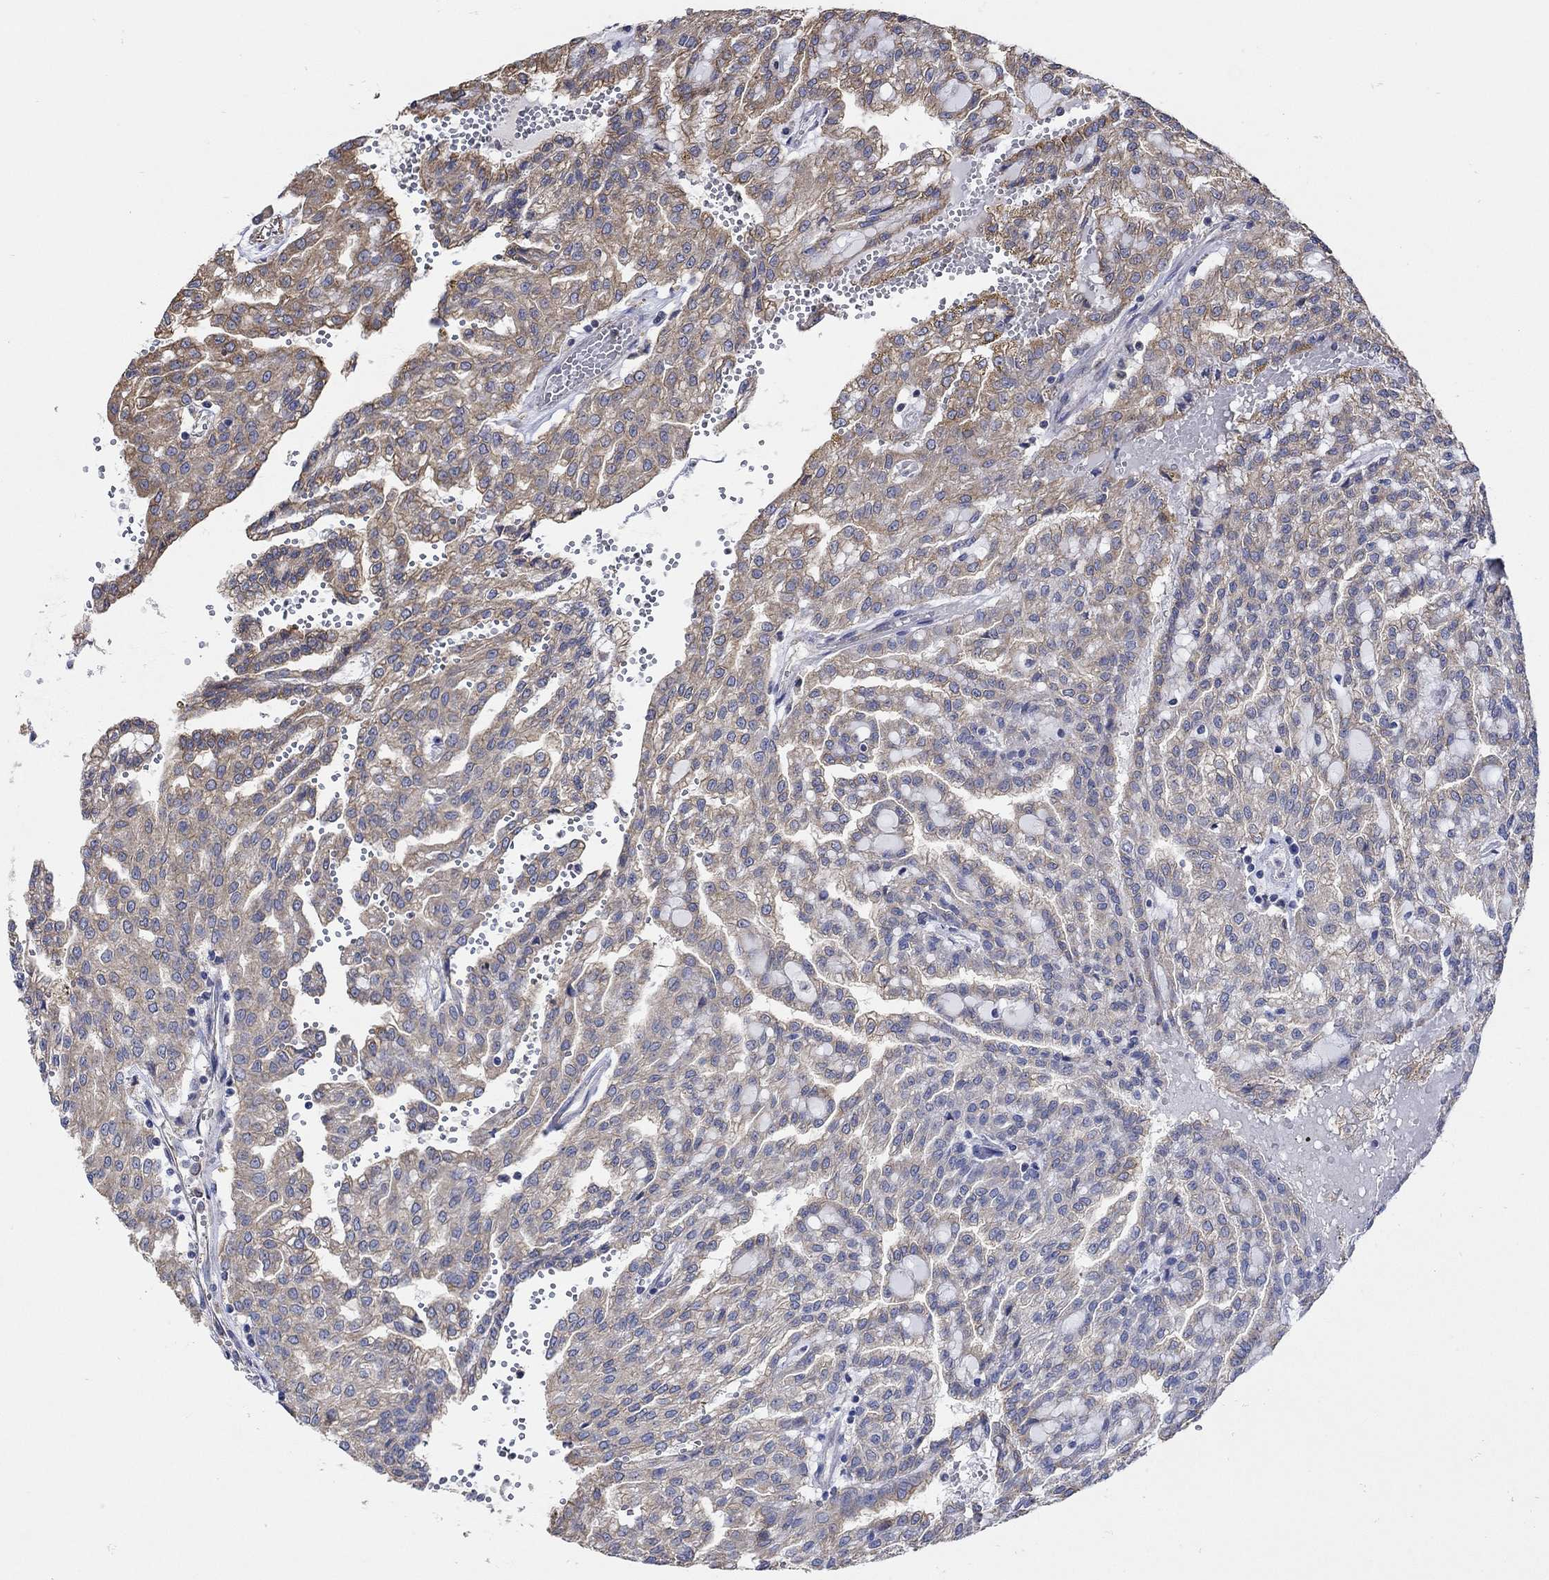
{"staining": {"intensity": "moderate", "quantity": "<25%", "location": "cytoplasmic/membranous"}, "tissue": "renal cancer", "cell_type": "Tumor cells", "image_type": "cancer", "snomed": [{"axis": "morphology", "description": "Adenocarcinoma, NOS"}, {"axis": "topography", "description": "Kidney"}], "caption": "Protein staining of renal cancer (adenocarcinoma) tissue demonstrates moderate cytoplasmic/membranous expression in approximately <25% of tumor cells. (DAB IHC with brightfield microscopy, high magnification).", "gene": "TEKT3", "patient": {"sex": "male", "age": 63}}